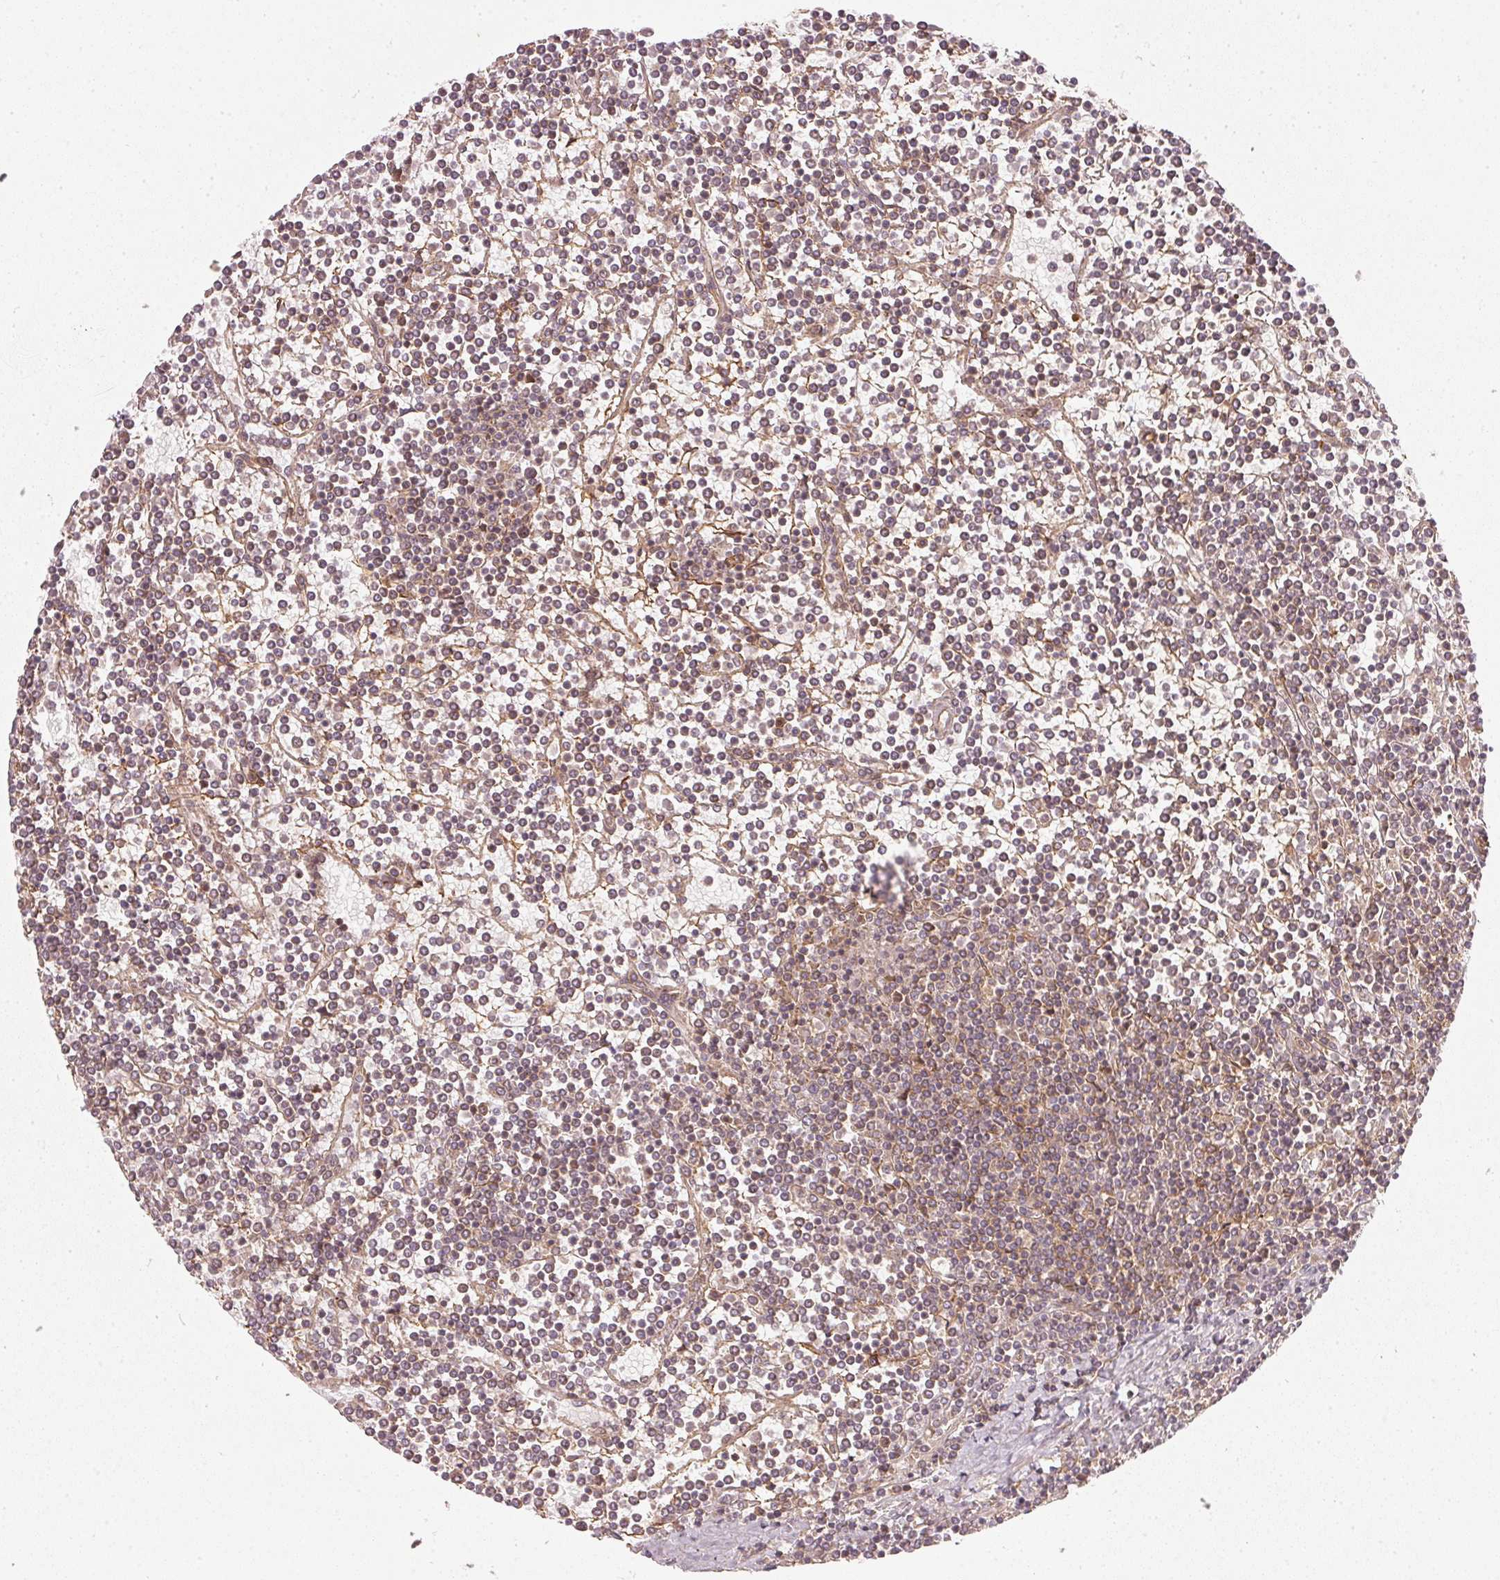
{"staining": {"intensity": "moderate", "quantity": ">75%", "location": "cytoplasmic/membranous"}, "tissue": "lymphoma", "cell_type": "Tumor cells", "image_type": "cancer", "snomed": [{"axis": "morphology", "description": "Malignant lymphoma, non-Hodgkin's type, Low grade"}, {"axis": "topography", "description": "Spleen"}], "caption": "Protein analysis of lymphoma tissue displays moderate cytoplasmic/membranous positivity in approximately >75% of tumor cells. (DAB IHC, brown staining for protein, blue staining for nuclei).", "gene": "NADK2", "patient": {"sex": "female", "age": 19}}